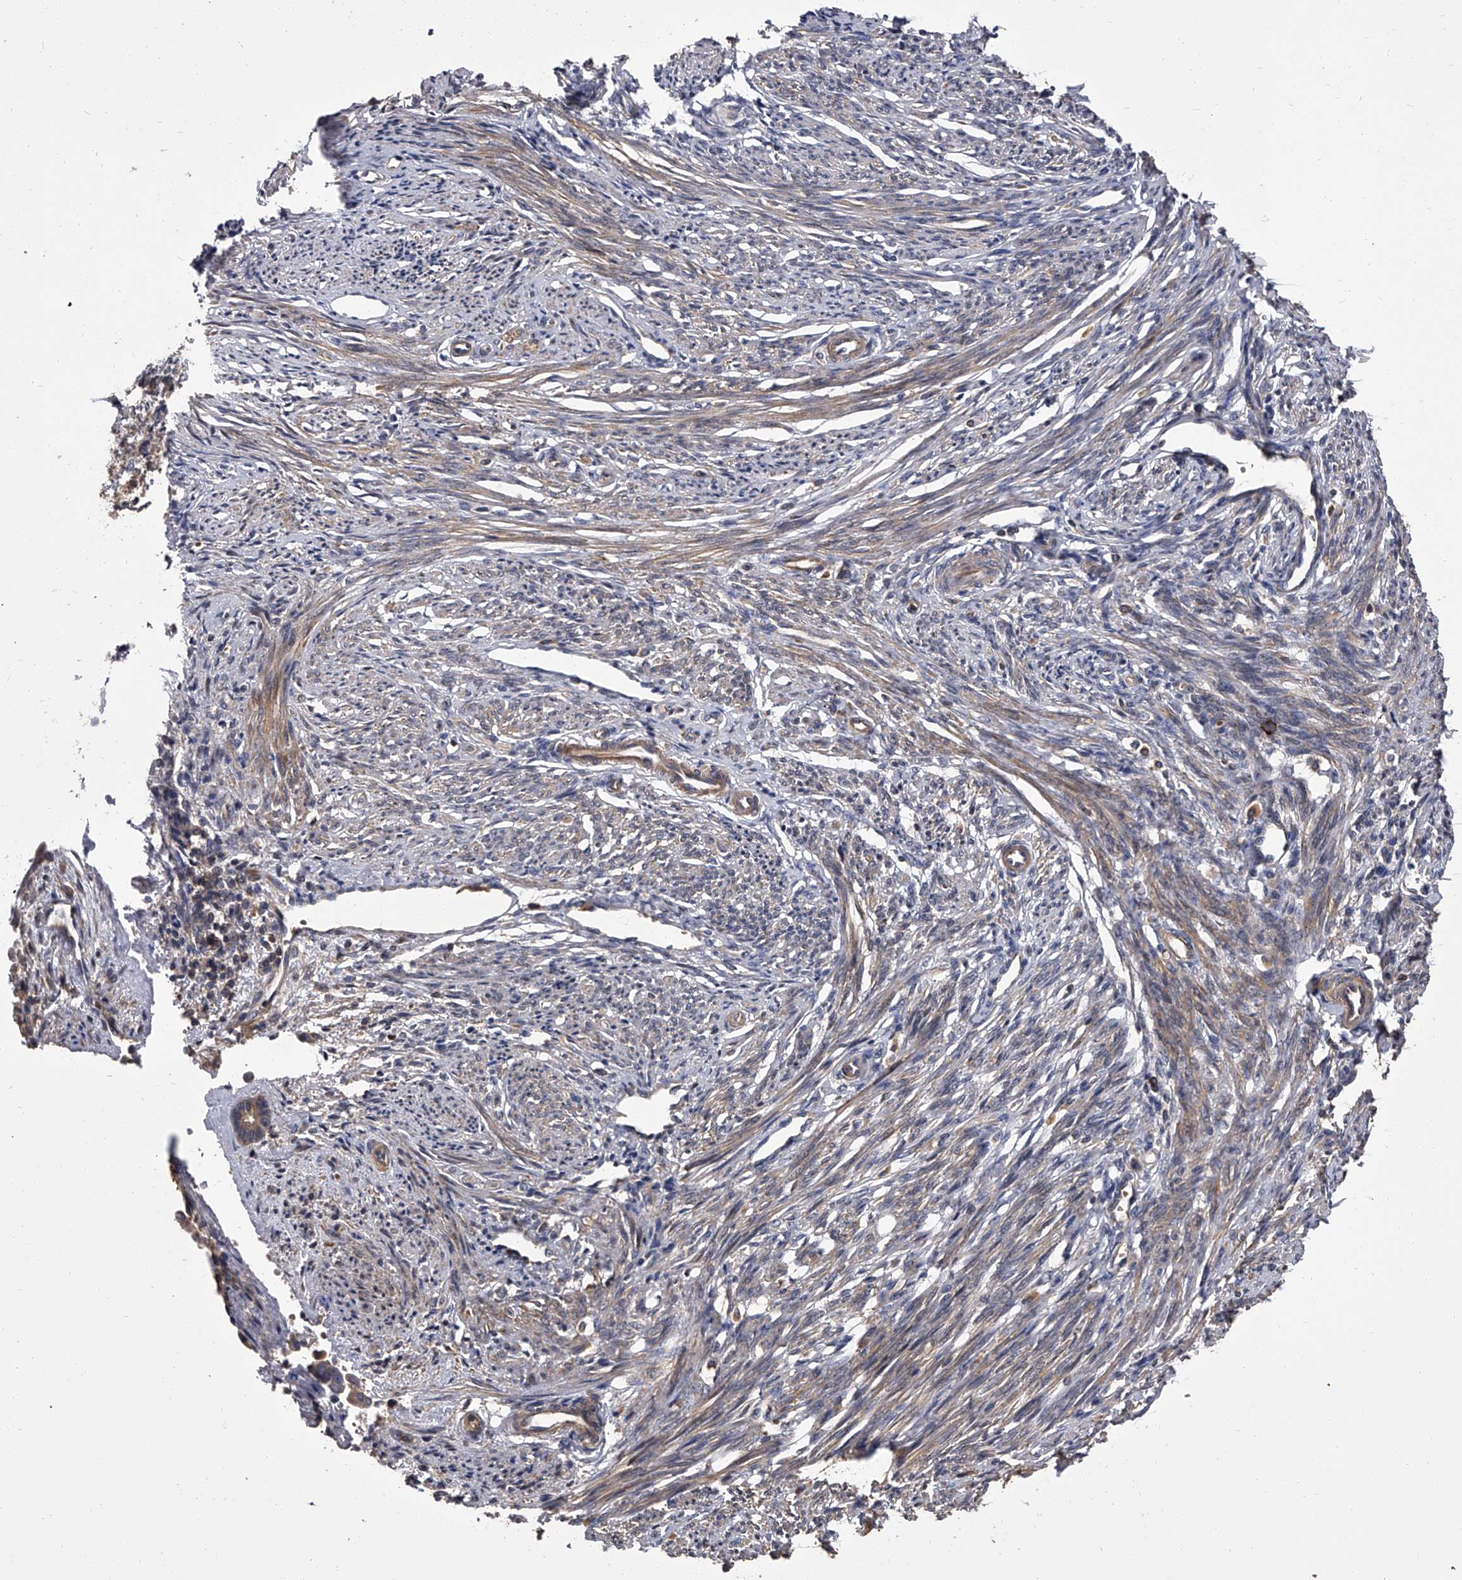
{"staining": {"intensity": "weak", "quantity": "<25%", "location": "cytoplasmic/membranous"}, "tissue": "endometrium", "cell_type": "Cells in endometrial stroma", "image_type": "normal", "snomed": [{"axis": "morphology", "description": "Normal tissue, NOS"}, {"axis": "topography", "description": "Endometrium"}], "caption": "Cells in endometrial stroma are negative for brown protein staining in benign endometrium. (Stains: DAB IHC with hematoxylin counter stain, Microscopy: brightfield microscopy at high magnification).", "gene": "STK36", "patient": {"sex": "female", "age": 56}}